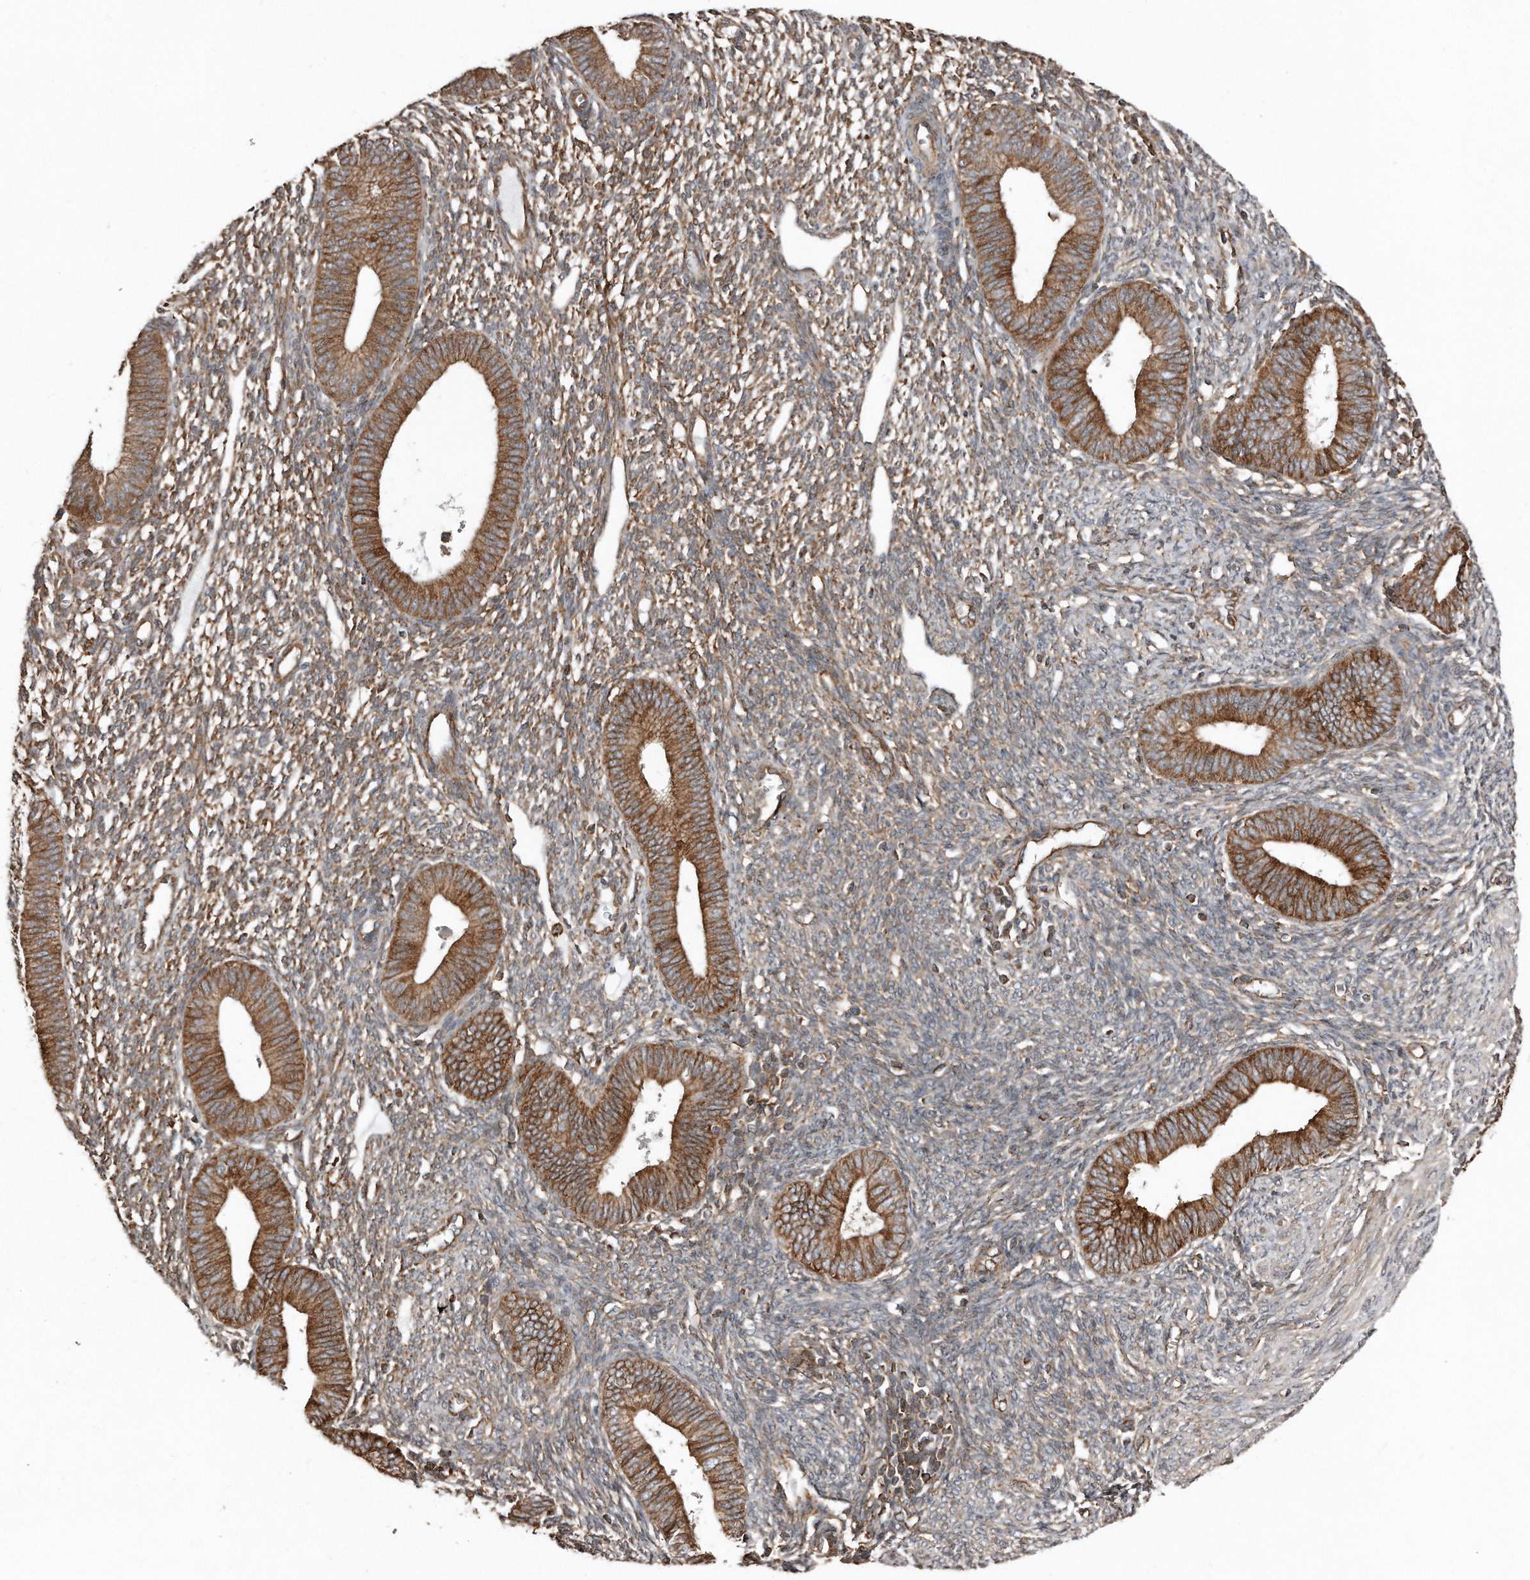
{"staining": {"intensity": "moderate", "quantity": ">75%", "location": "cytoplasmic/membranous"}, "tissue": "endometrium", "cell_type": "Cells in endometrial stroma", "image_type": "normal", "snomed": [{"axis": "morphology", "description": "Normal tissue, NOS"}, {"axis": "topography", "description": "Endometrium"}], "caption": "Endometrium stained with DAB (3,3'-diaminobenzidine) immunohistochemistry demonstrates medium levels of moderate cytoplasmic/membranous positivity in approximately >75% of cells in endometrial stroma.", "gene": "SNAP47", "patient": {"sex": "female", "age": 46}}